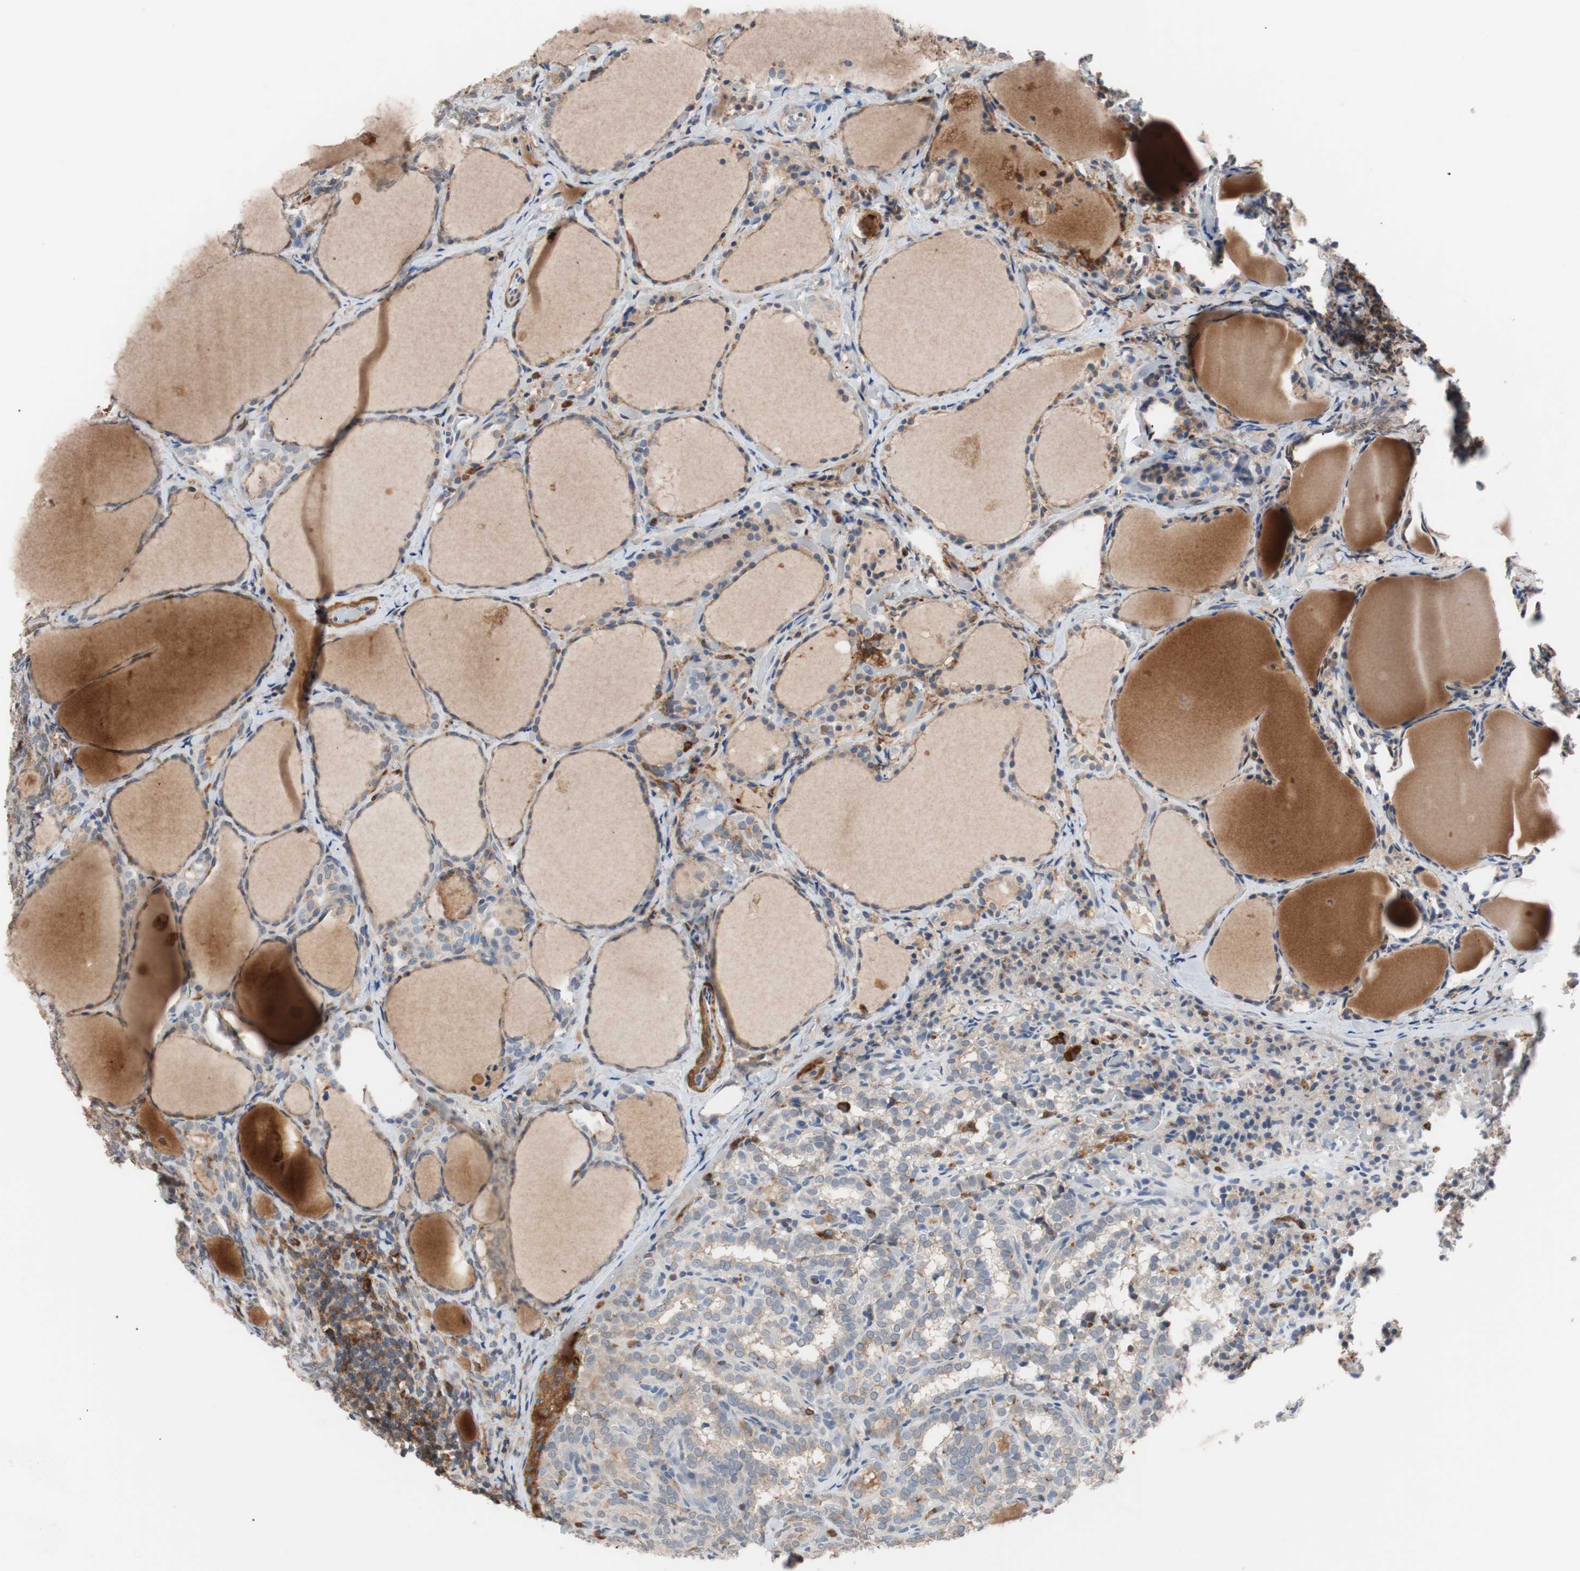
{"staining": {"intensity": "weak", "quantity": "25%-75%", "location": "cytoplasmic/membranous"}, "tissue": "thyroid cancer", "cell_type": "Tumor cells", "image_type": "cancer", "snomed": [{"axis": "morphology", "description": "Normal tissue, NOS"}, {"axis": "morphology", "description": "Papillary adenocarcinoma, NOS"}, {"axis": "topography", "description": "Thyroid gland"}], "caption": "Brown immunohistochemical staining in human thyroid cancer reveals weak cytoplasmic/membranous staining in approximately 25%-75% of tumor cells.", "gene": "LITAF", "patient": {"sex": "female", "age": 30}}